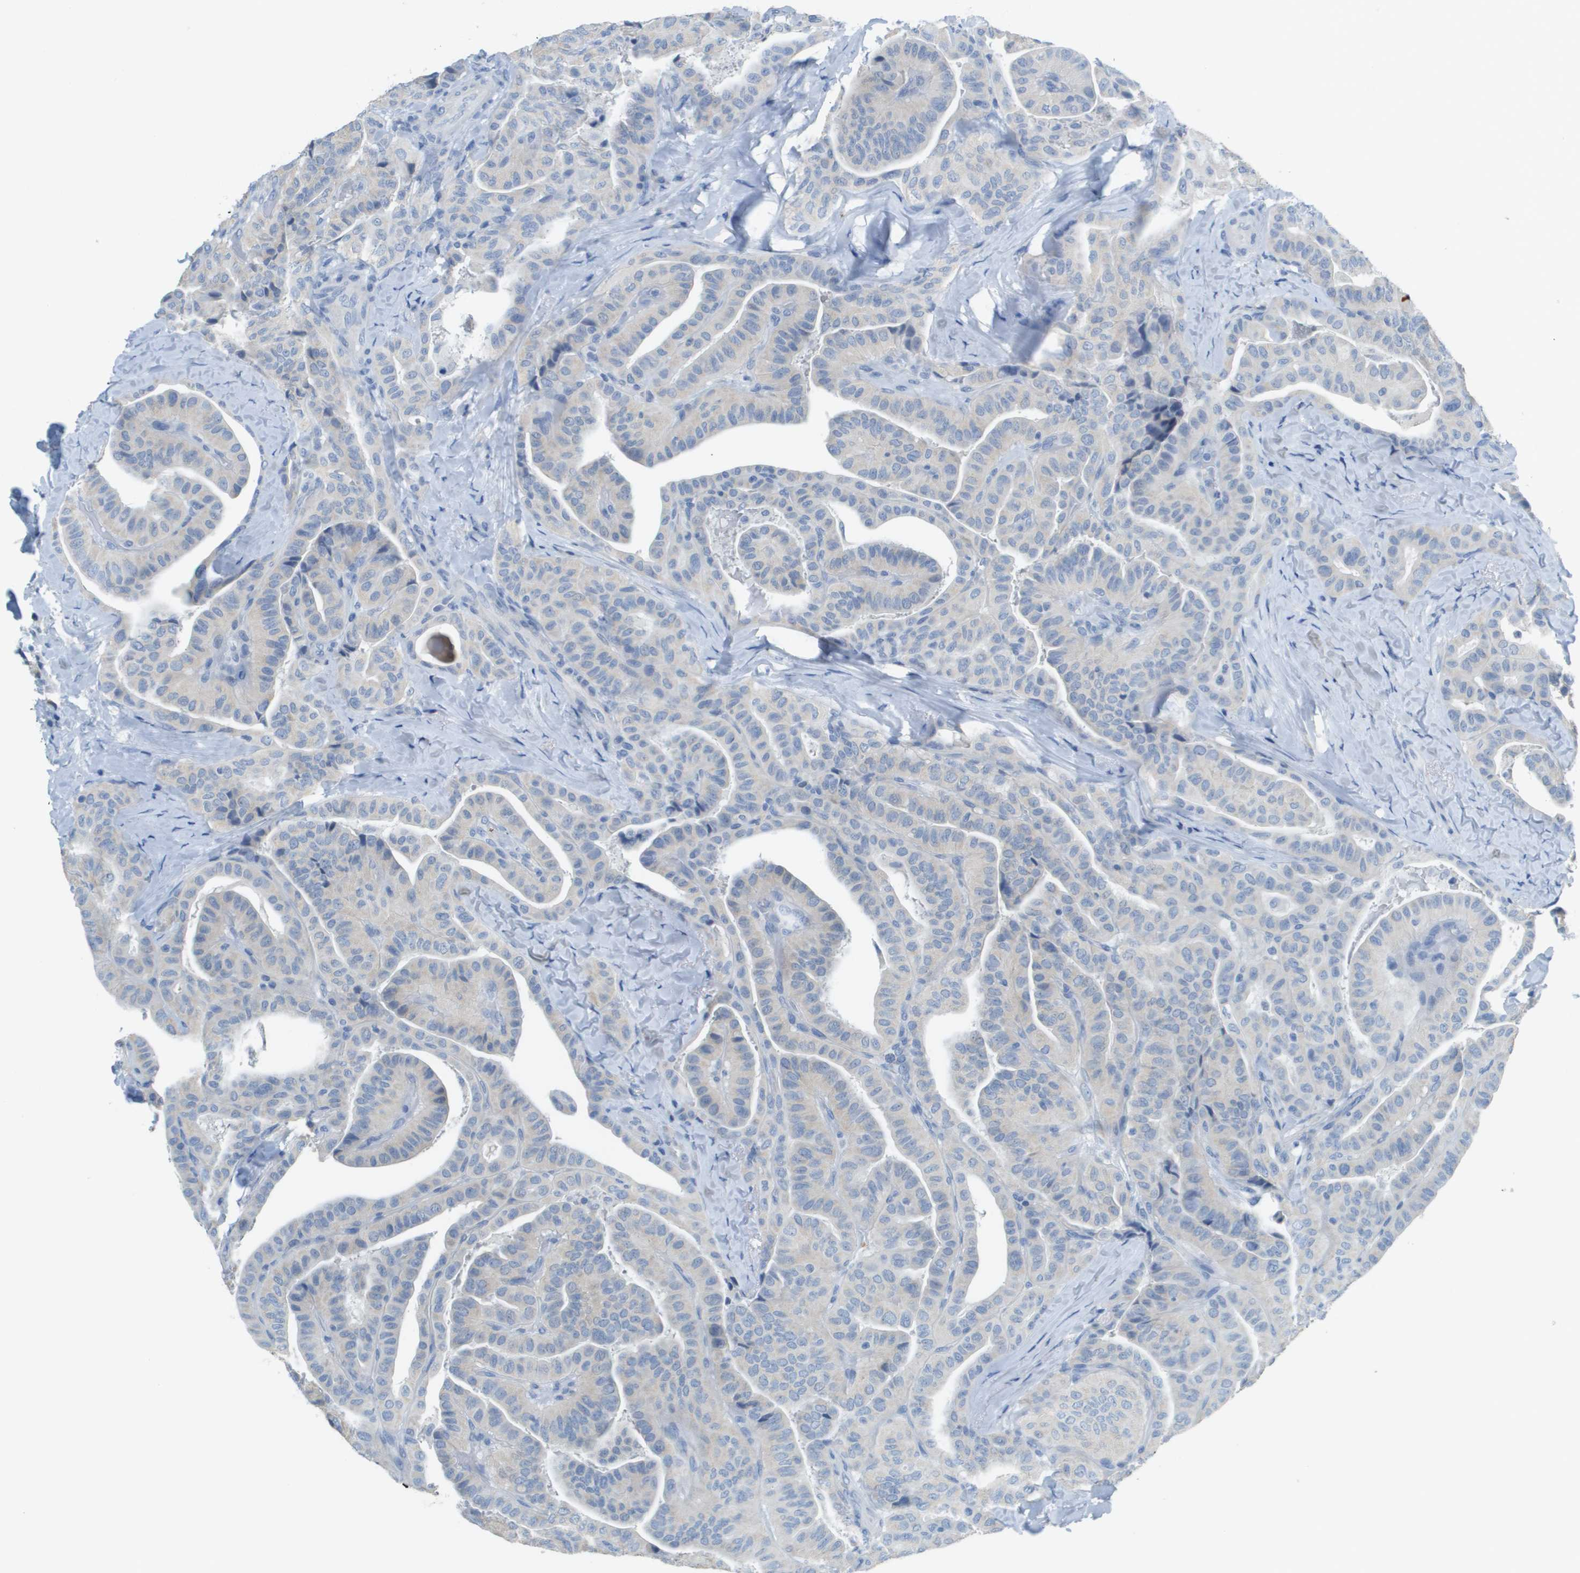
{"staining": {"intensity": "negative", "quantity": "none", "location": "none"}, "tissue": "thyroid cancer", "cell_type": "Tumor cells", "image_type": "cancer", "snomed": [{"axis": "morphology", "description": "Papillary adenocarcinoma, NOS"}, {"axis": "topography", "description": "Thyroid gland"}], "caption": "The immunohistochemistry micrograph has no significant positivity in tumor cells of thyroid cancer tissue.", "gene": "PTGDR2", "patient": {"sex": "male", "age": 77}}